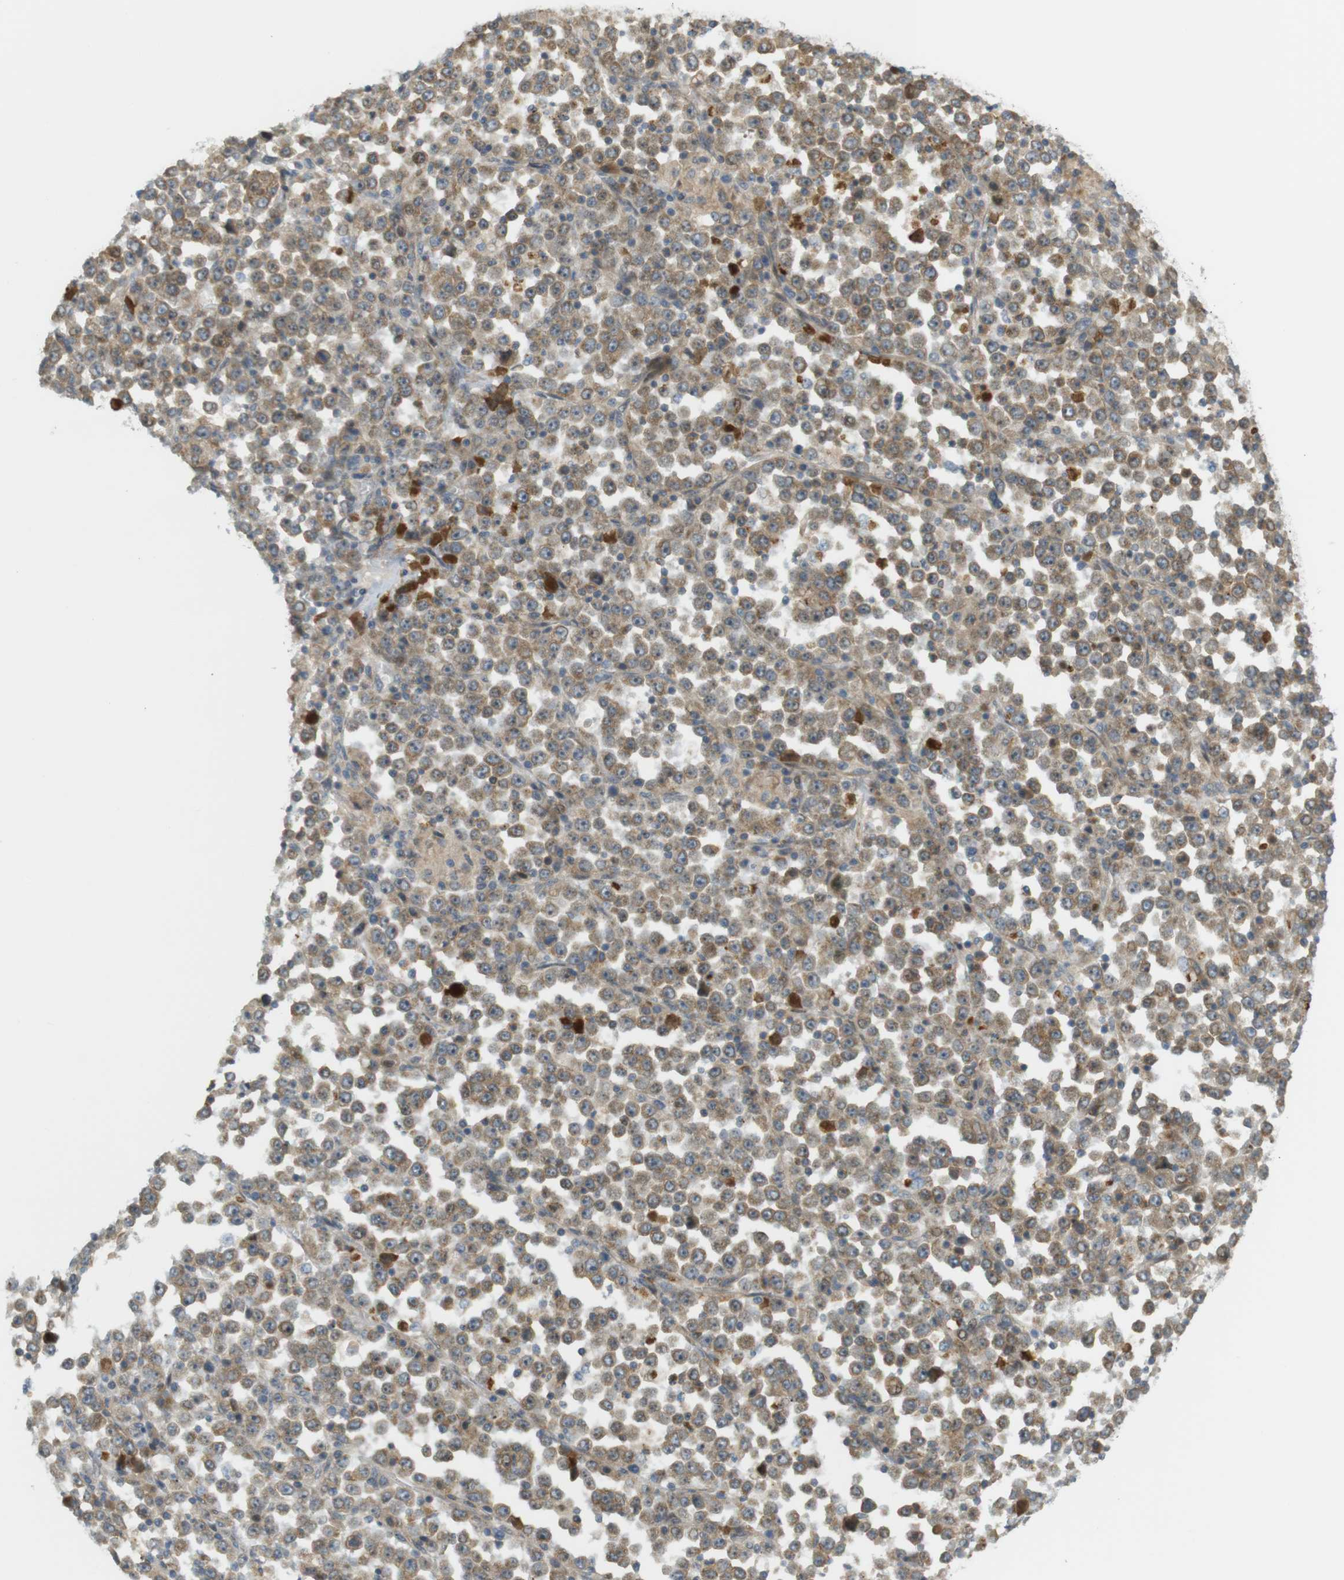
{"staining": {"intensity": "moderate", "quantity": ">75%", "location": "cytoplasmic/membranous"}, "tissue": "stomach cancer", "cell_type": "Tumor cells", "image_type": "cancer", "snomed": [{"axis": "morphology", "description": "Normal tissue, NOS"}, {"axis": "morphology", "description": "Adenocarcinoma, NOS"}, {"axis": "topography", "description": "Stomach, upper"}, {"axis": "topography", "description": "Stomach"}], "caption": "Human stomach adenocarcinoma stained for a protein (brown) reveals moderate cytoplasmic/membranous positive staining in approximately >75% of tumor cells.", "gene": "CLRN3", "patient": {"sex": "male", "age": 59}}